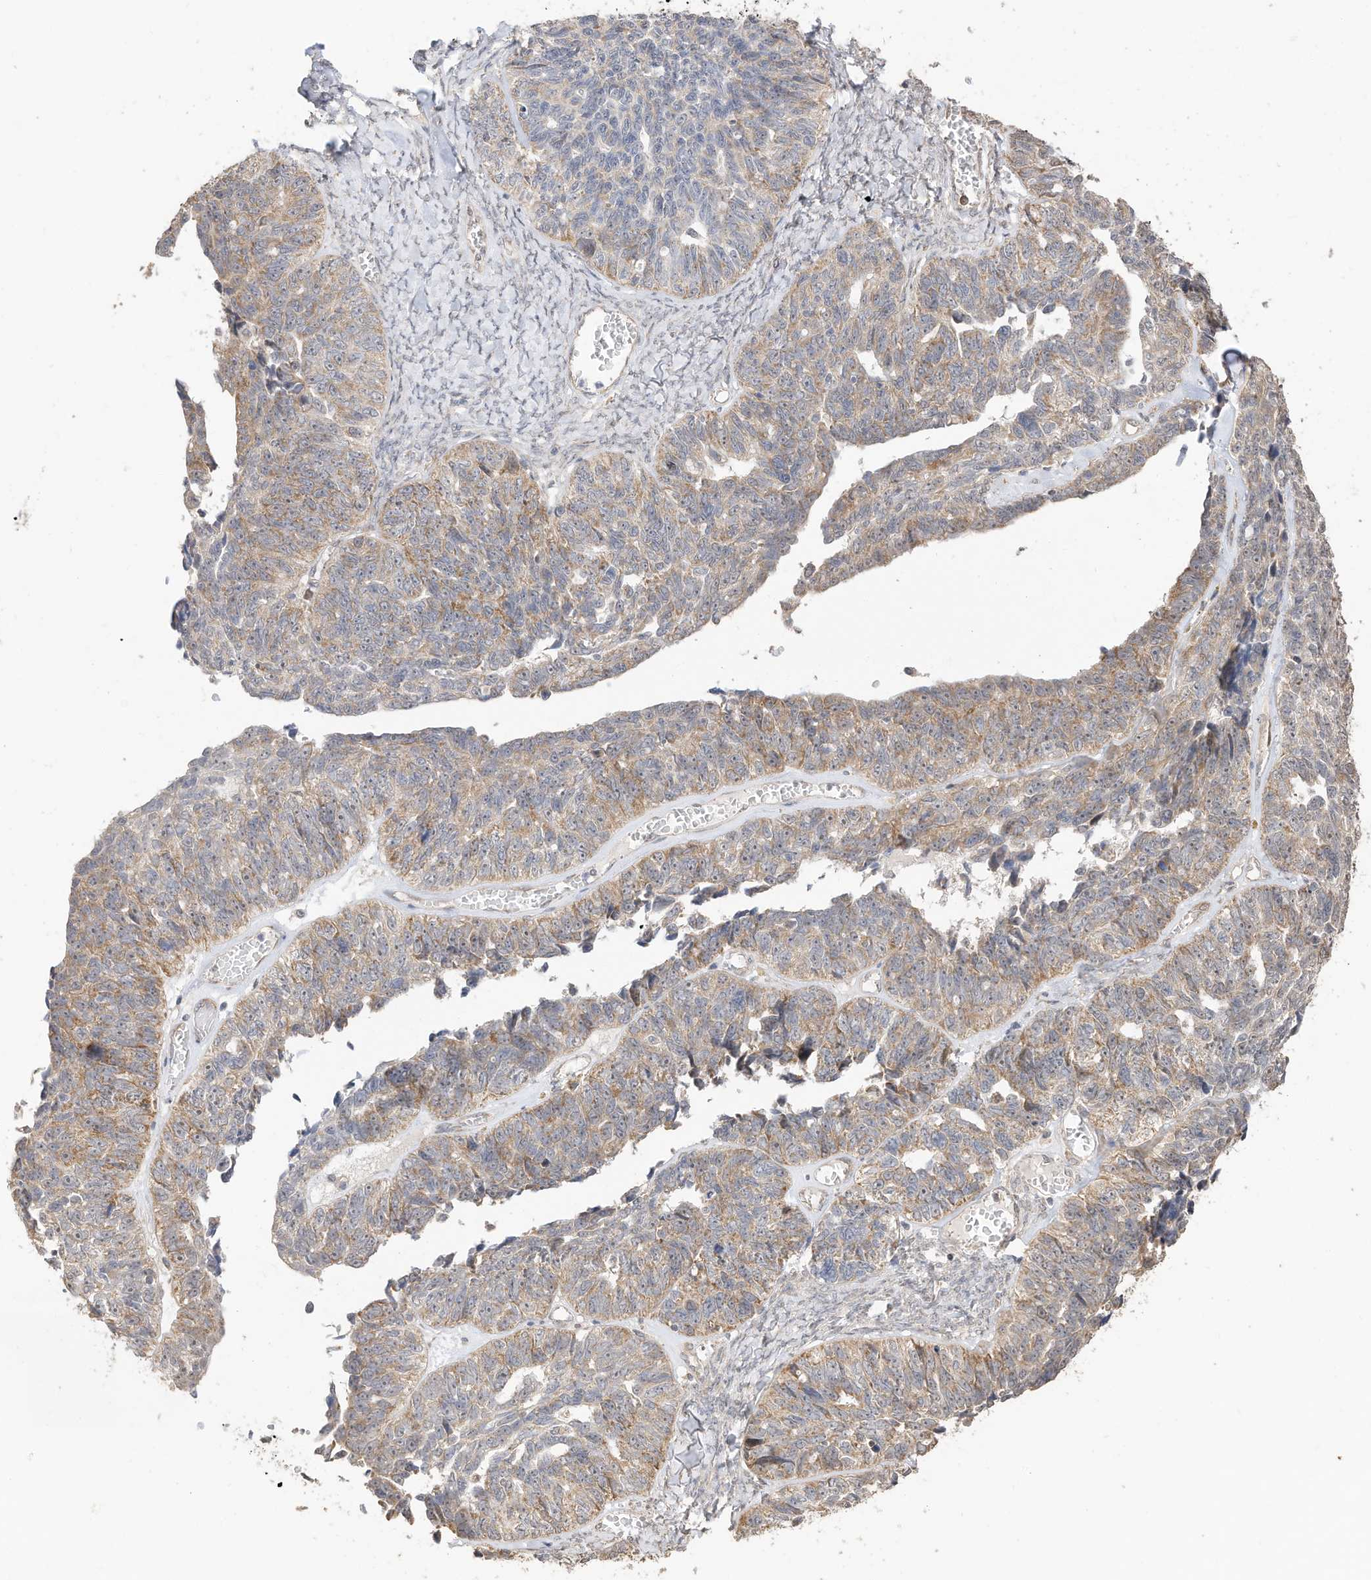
{"staining": {"intensity": "moderate", "quantity": "<25%", "location": "cytoplasmic/membranous"}, "tissue": "ovarian cancer", "cell_type": "Tumor cells", "image_type": "cancer", "snomed": [{"axis": "morphology", "description": "Cystadenocarcinoma, serous, NOS"}, {"axis": "topography", "description": "Ovary"}], "caption": "Human ovarian cancer stained with a protein marker reveals moderate staining in tumor cells.", "gene": "CAGE1", "patient": {"sex": "female", "age": 79}}